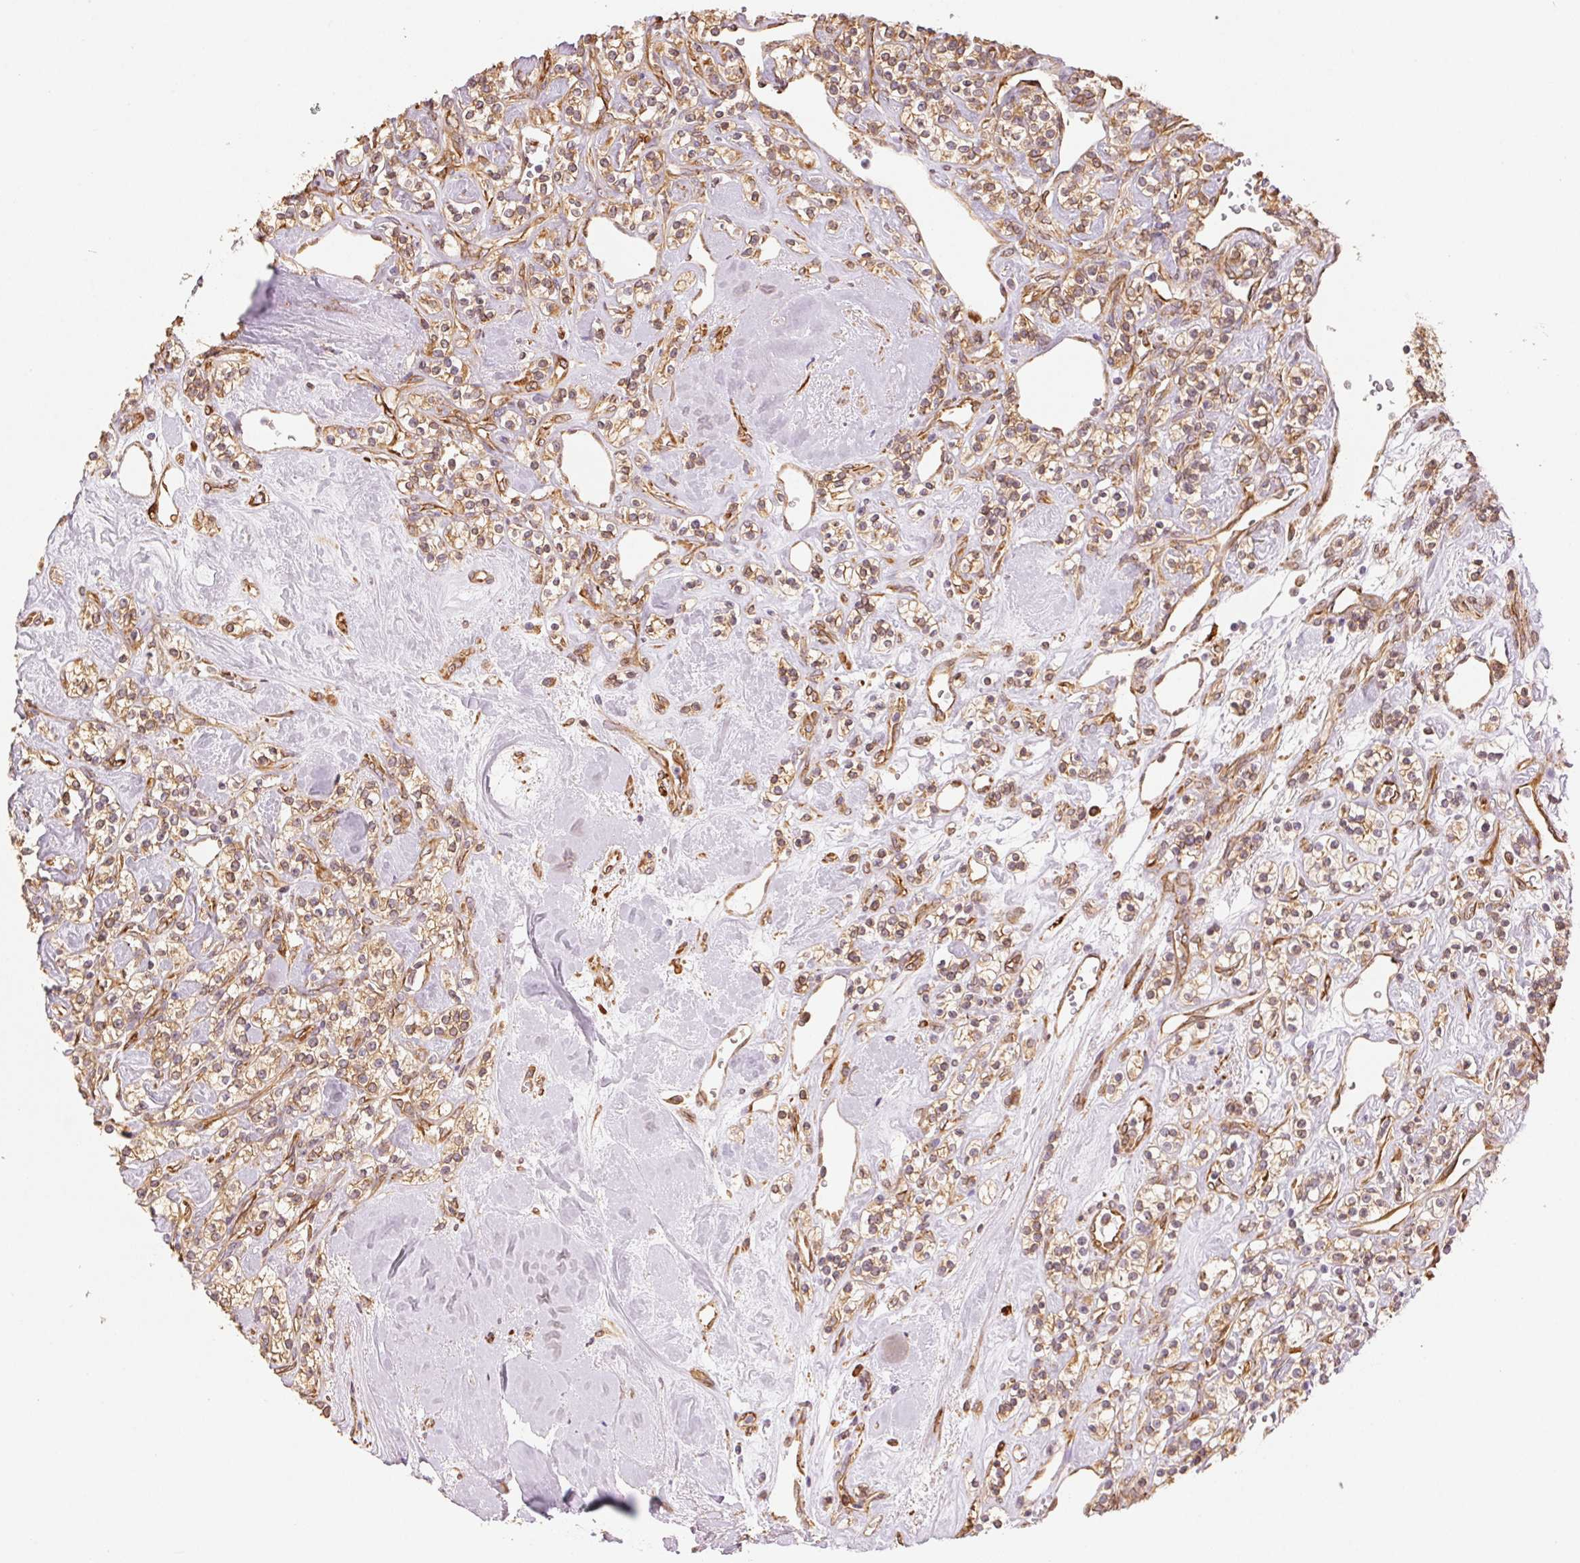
{"staining": {"intensity": "moderate", "quantity": ">75%", "location": "cytoplasmic/membranous"}, "tissue": "renal cancer", "cell_type": "Tumor cells", "image_type": "cancer", "snomed": [{"axis": "morphology", "description": "Adenocarcinoma, NOS"}, {"axis": "topography", "description": "Kidney"}], "caption": "Tumor cells exhibit medium levels of moderate cytoplasmic/membranous expression in approximately >75% of cells in adenocarcinoma (renal).", "gene": "RCN3", "patient": {"sex": "male", "age": 77}}